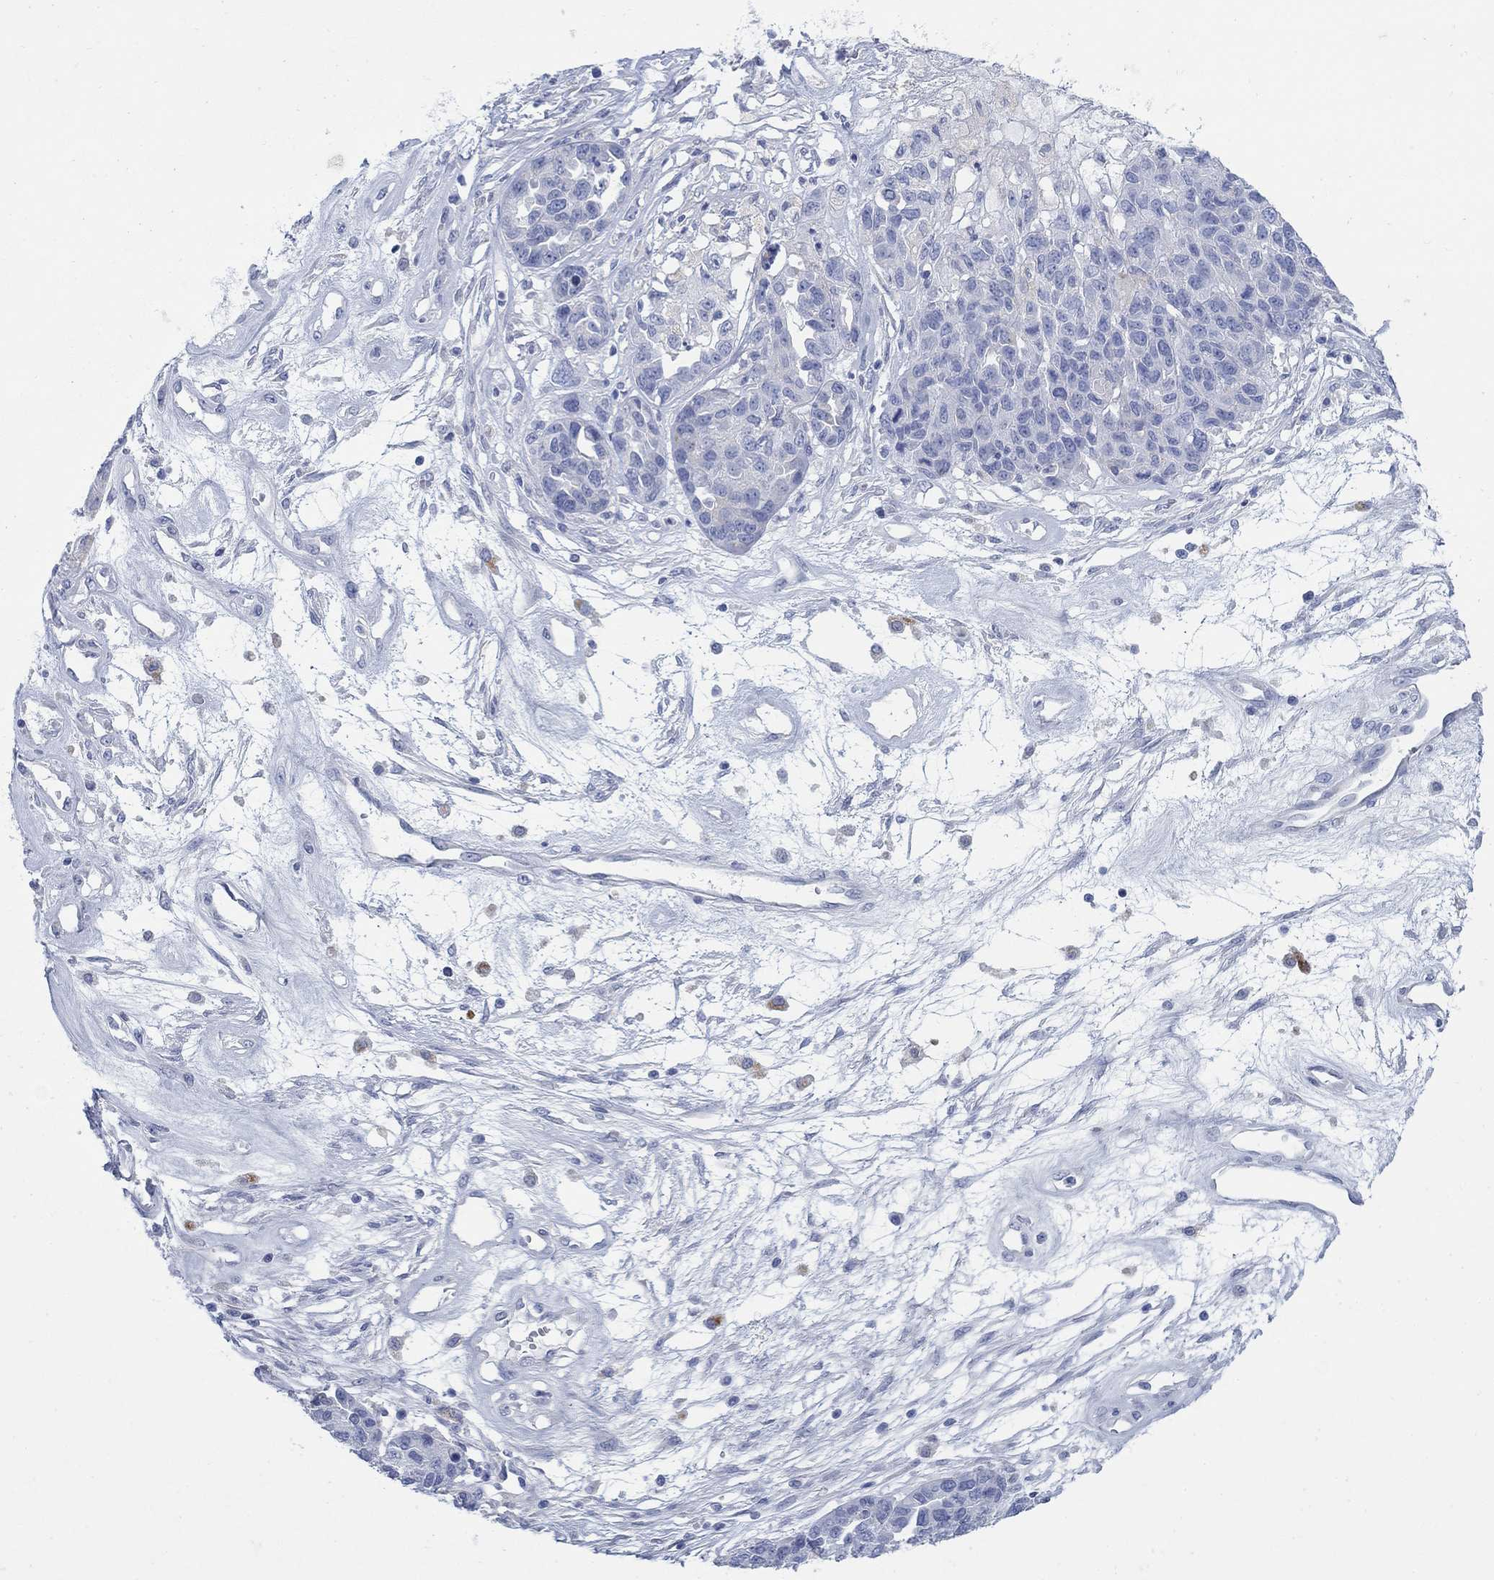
{"staining": {"intensity": "negative", "quantity": "none", "location": "none"}, "tissue": "ovarian cancer", "cell_type": "Tumor cells", "image_type": "cancer", "snomed": [{"axis": "morphology", "description": "Cystadenocarcinoma, serous, NOS"}, {"axis": "topography", "description": "Ovary"}], "caption": "Tumor cells are negative for brown protein staining in ovarian cancer.", "gene": "SCCPDH", "patient": {"sex": "female", "age": 87}}